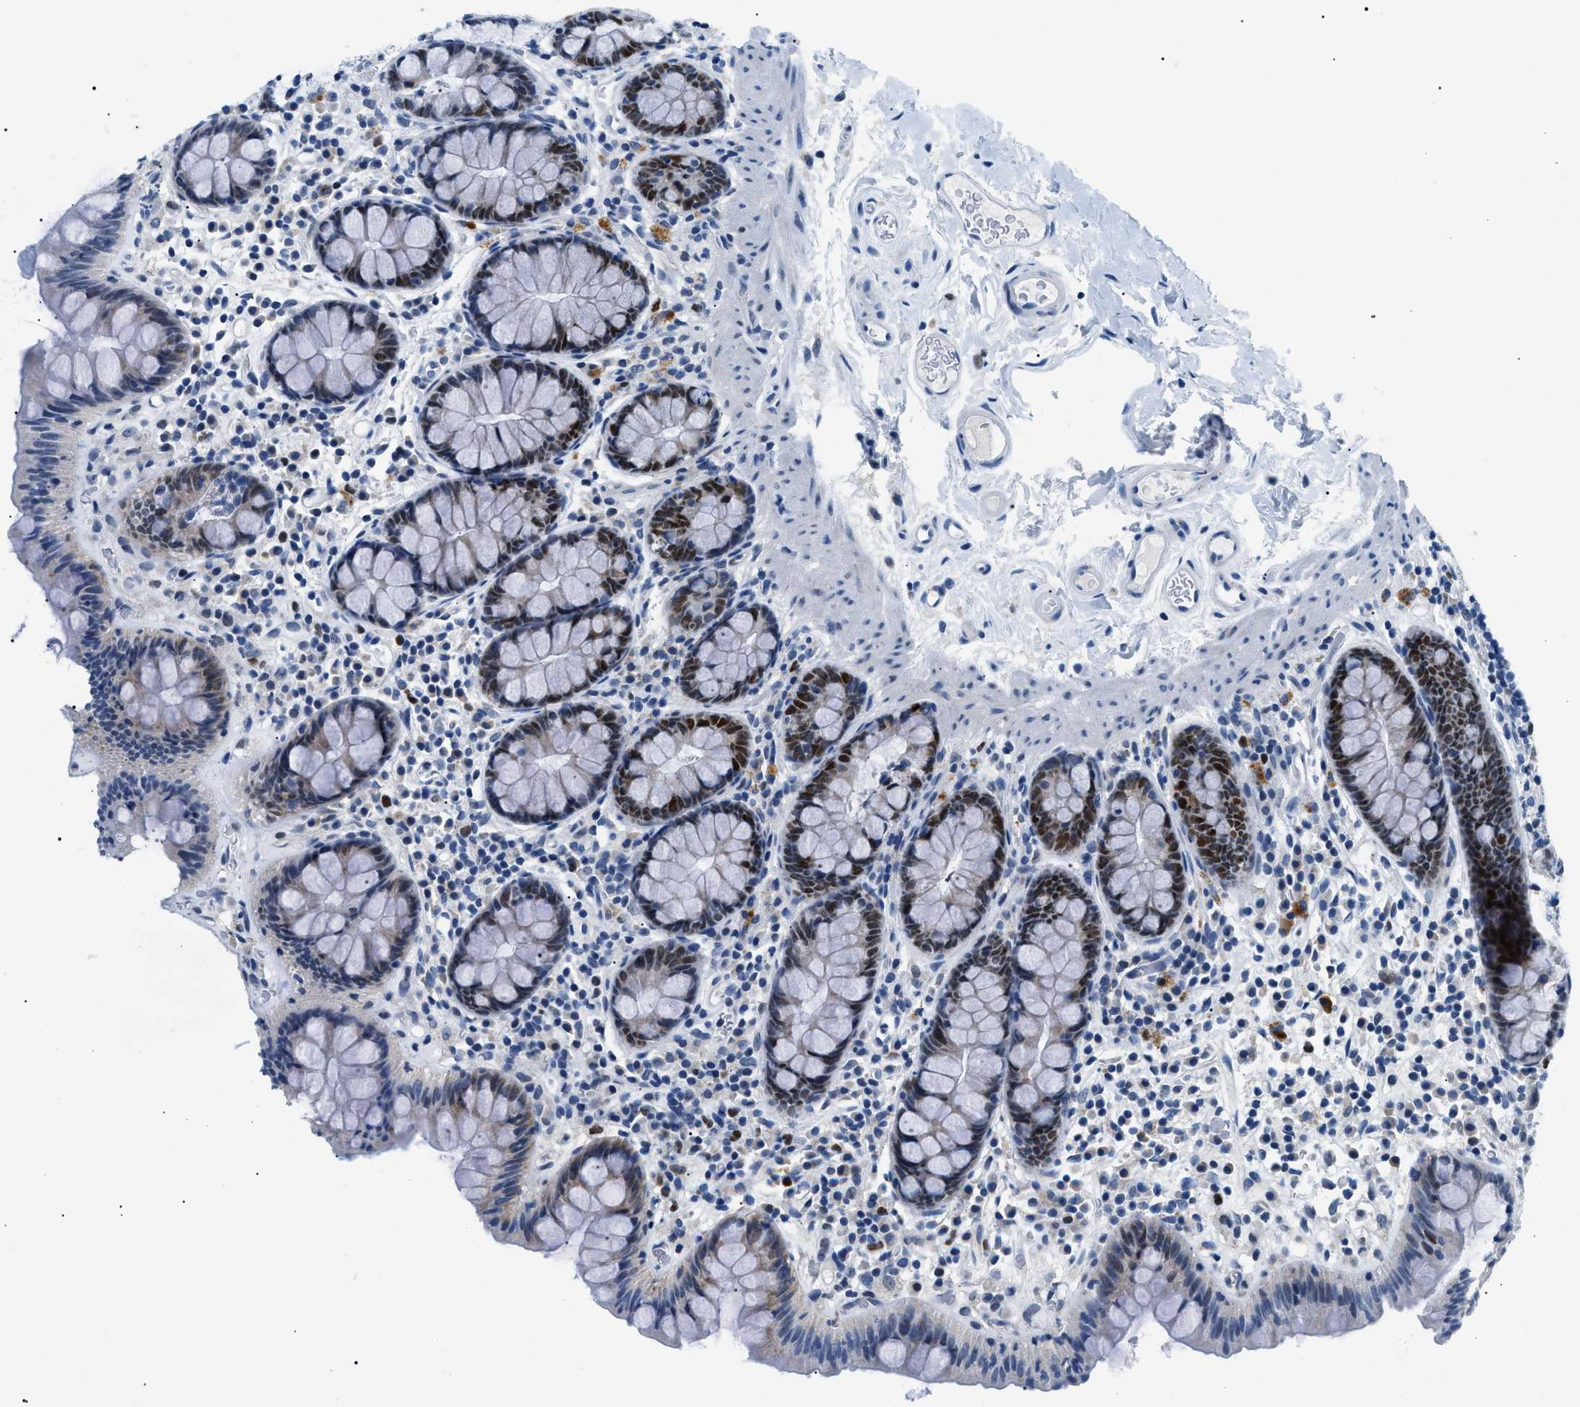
{"staining": {"intensity": "negative", "quantity": "none", "location": "none"}, "tissue": "colon", "cell_type": "Endothelial cells", "image_type": "normal", "snomed": [{"axis": "morphology", "description": "Normal tissue, NOS"}, {"axis": "topography", "description": "Colon"}], "caption": "DAB immunohistochemical staining of normal colon displays no significant staining in endothelial cells.", "gene": "SMARCC1", "patient": {"sex": "female", "age": 80}}